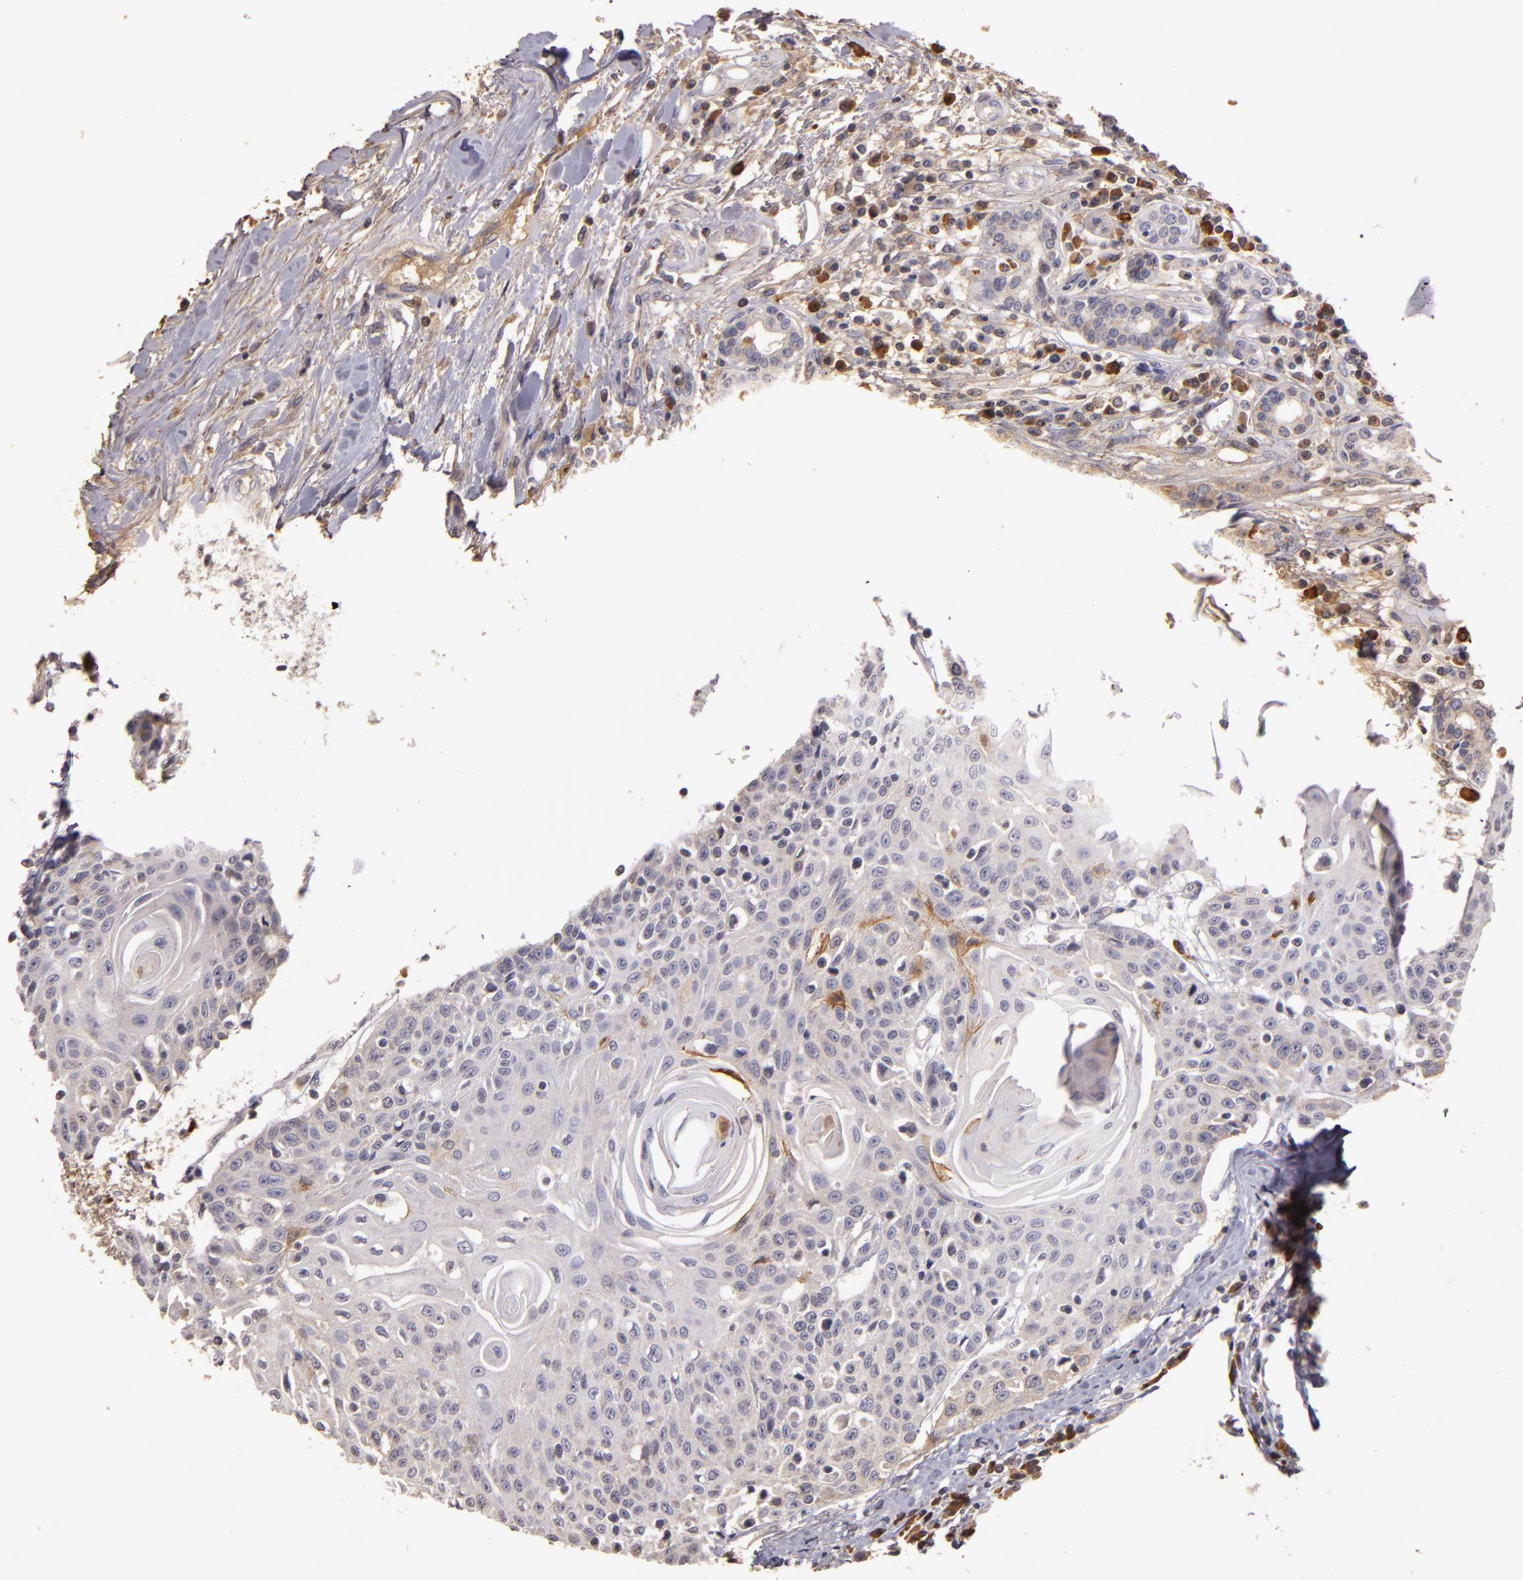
{"staining": {"intensity": "weak", "quantity": "<25%", "location": "cytoplasmic/membranous"}, "tissue": "head and neck cancer", "cell_type": "Tumor cells", "image_type": "cancer", "snomed": [{"axis": "morphology", "description": "Squamous cell carcinoma, NOS"}, {"axis": "morphology", "description": "Squamous cell carcinoma, metastatic, NOS"}, {"axis": "topography", "description": "Lymph node"}, {"axis": "topography", "description": "Salivary gland"}, {"axis": "topography", "description": "Head-Neck"}], "caption": "A high-resolution image shows immunohistochemistry staining of head and neck squamous cell carcinoma, which exhibits no significant staining in tumor cells.", "gene": "ABL1", "patient": {"sex": "female", "age": 74}}